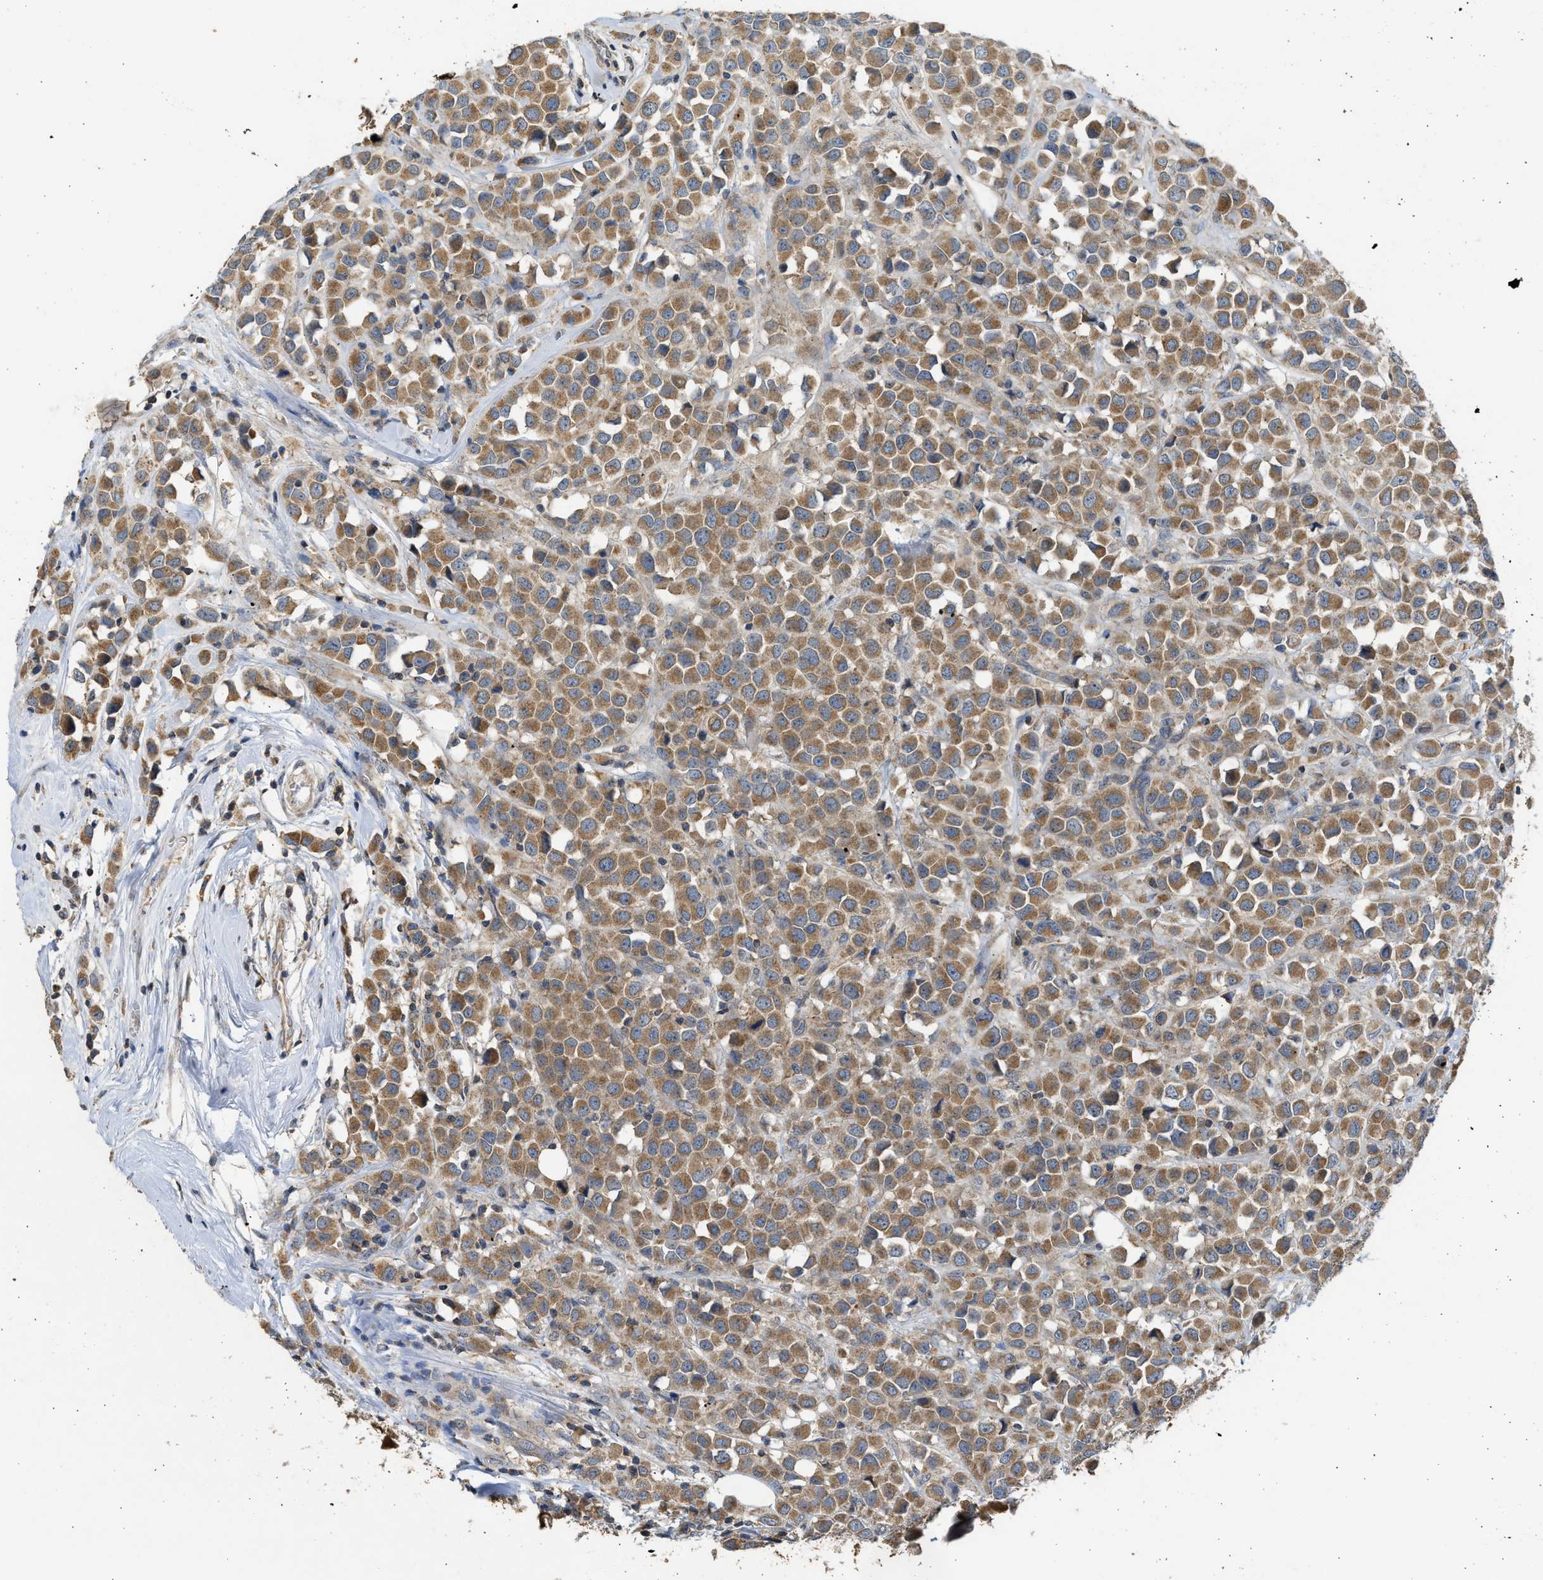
{"staining": {"intensity": "moderate", "quantity": ">75%", "location": "cytoplasmic/membranous"}, "tissue": "breast cancer", "cell_type": "Tumor cells", "image_type": "cancer", "snomed": [{"axis": "morphology", "description": "Duct carcinoma"}, {"axis": "topography", "description": "Breast"}], "caption": "The image shows immunohistochemical staining of intraductal carcinoma (breast). There is moderate cytoplasmic/membranous positivity is present in about >75% of tumor cells. The staining is performed using DAB (3,3'-diaminobenzidine) brown chromogen to label protein expression. The nuclei are counter-stained blue using hematoxylin.", "gene": "CYP1A1", "patient": {"sex": "female", "age": 61}}